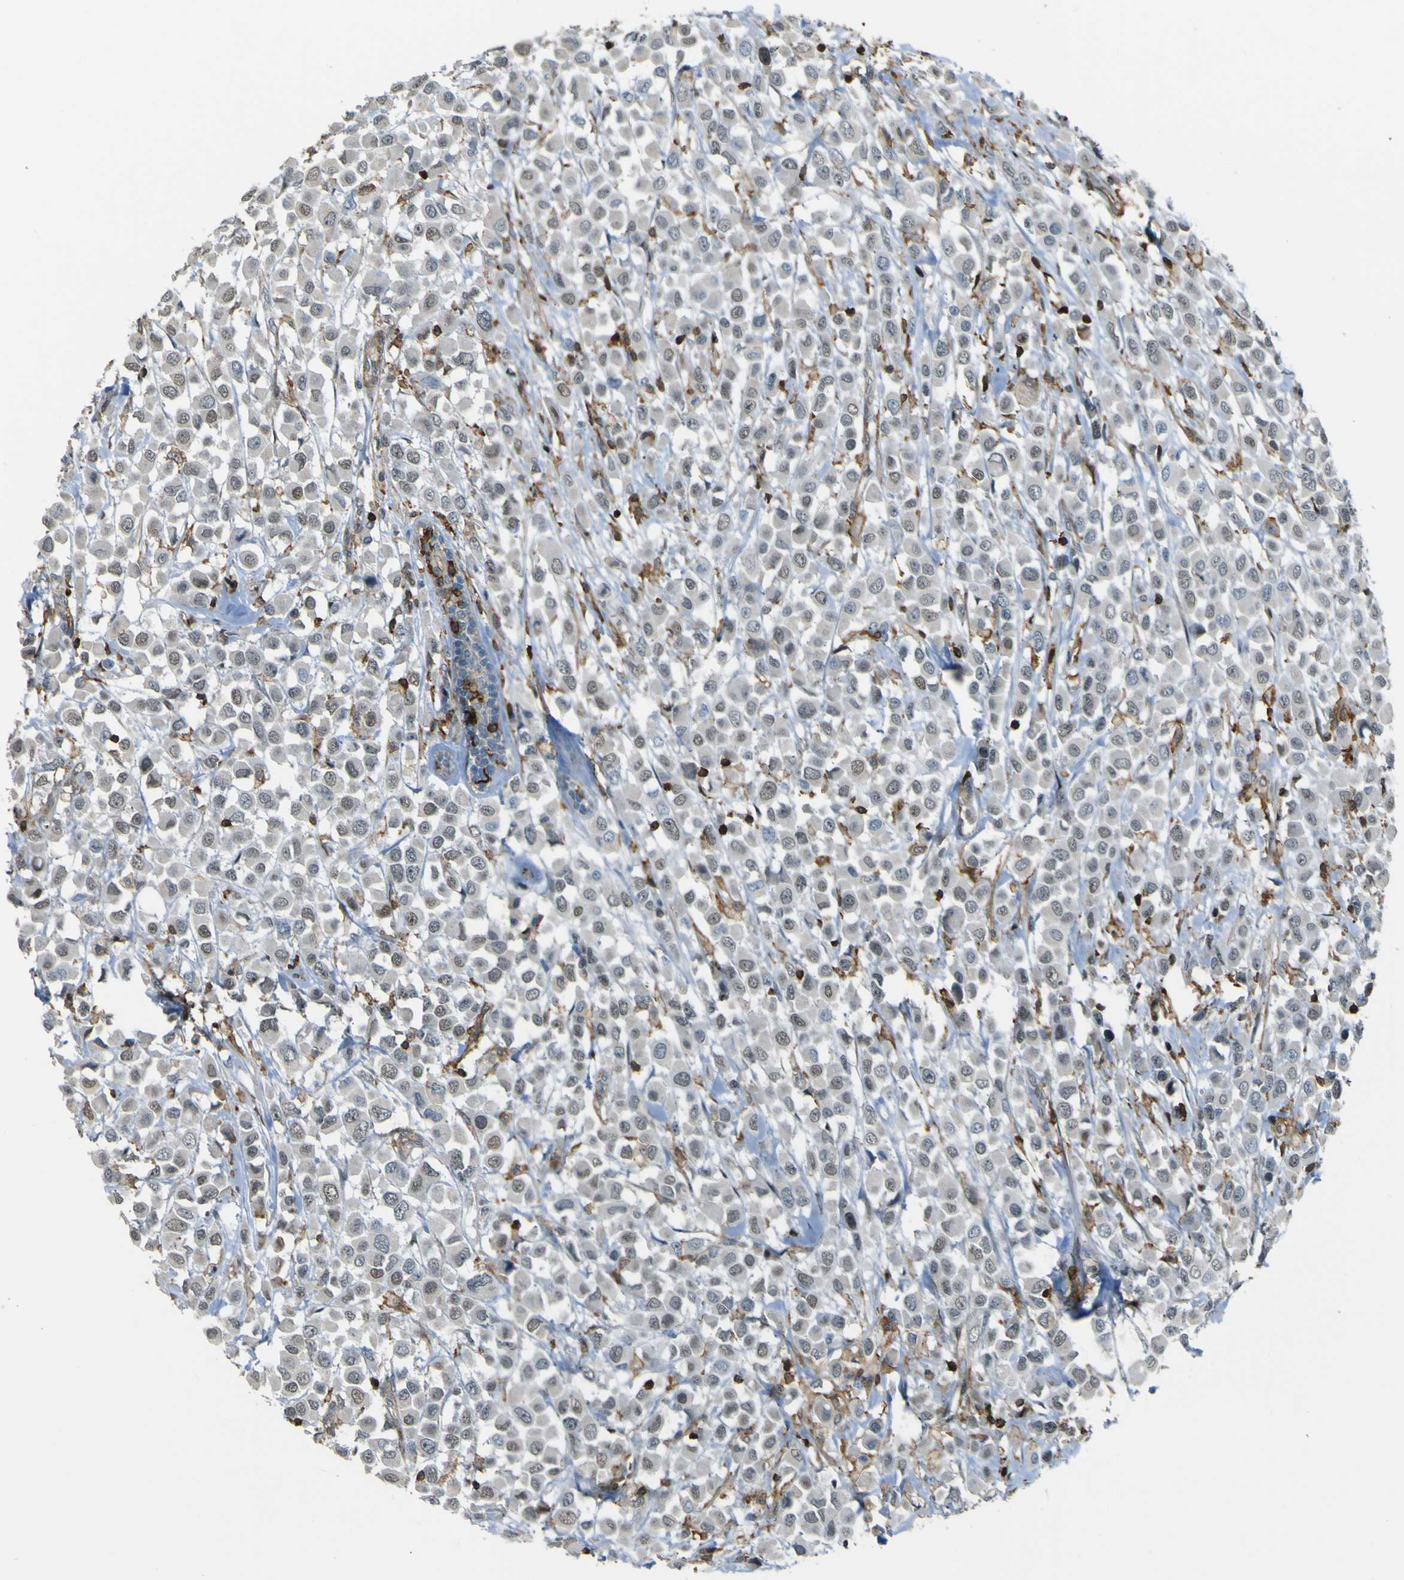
{"staining": {"intensity": "weak", "quantity": "<25%", "location": "nuclear"}, "tissue": "breast cancer", "cell_type": "Tumor cells", "image_type": "cancer", "snomed": [{"axis": "morphology", "description": "Duct carcinoma"}, {"axis": "topography", "description": "Breast"}], "caption": "IHC micrograph of breast cancer stained for a protein (brown), which exhibits no positivity in tumor cells.", "gene": "PCDHB5", "patient": {"sex": "female", "age": 61}}